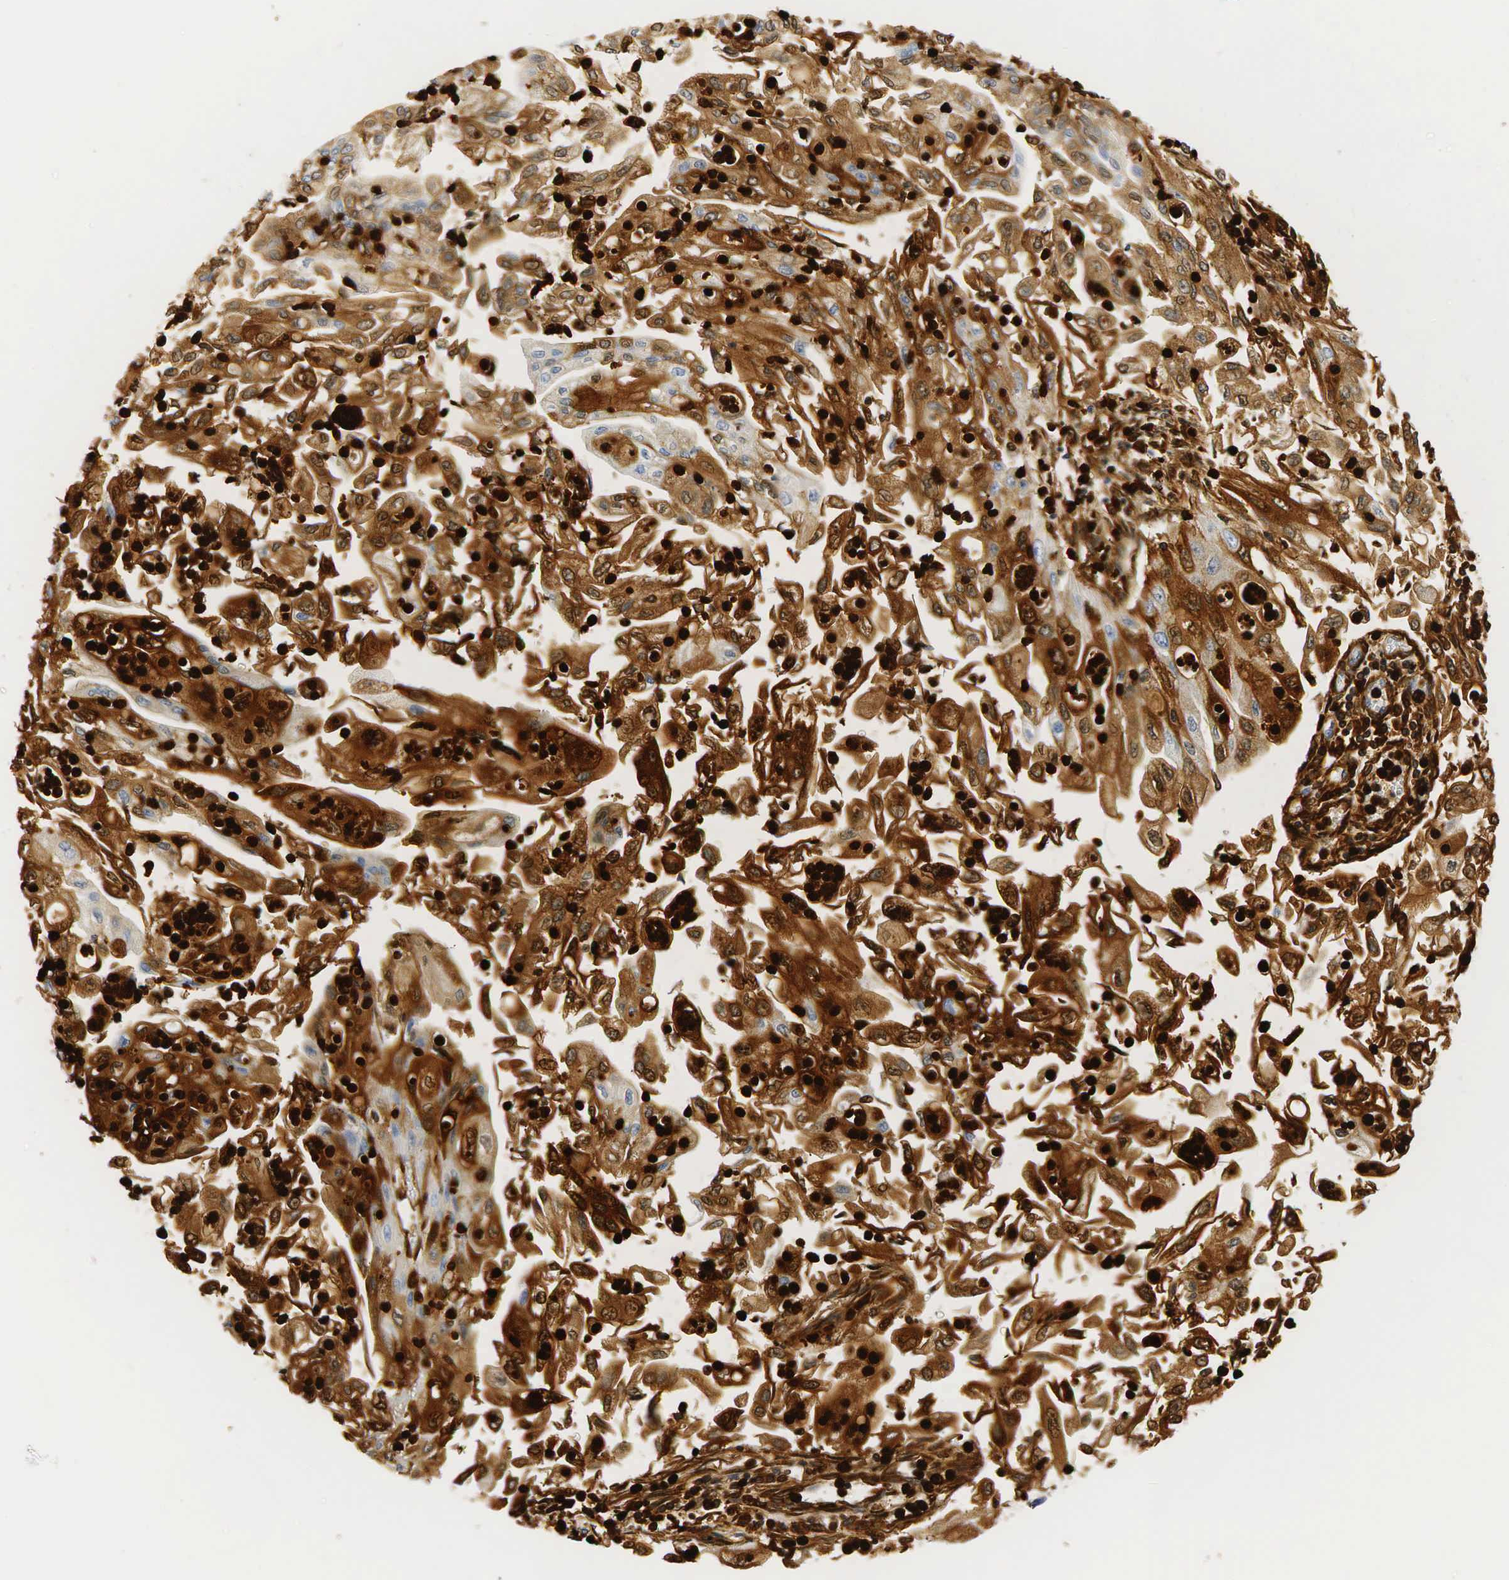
{"staining": {"intensity": "strong", "quantity": ">75%", "location": "cytoplasmic/membranous,nuclear"}, "tissue": "endometrial cancer", "cell_type": "Tumor cells", "image_type": "cancer", "snomed": [{"axis": "morphology", "description": "Adenocarcinoma, NOS"}, {"axis": "topography", "description": "Endometrium"}], "caption": "An immunohistochemistry histopathology image of tumor tissue is shown. Protein staining in brown highlights strong cytoplasmic/membranous and nuclear positivity in adenocarcinoma (endometrial) within tumor cells.", "gene": "LYZ", "patient": {"sex": "female", "age": 75}}